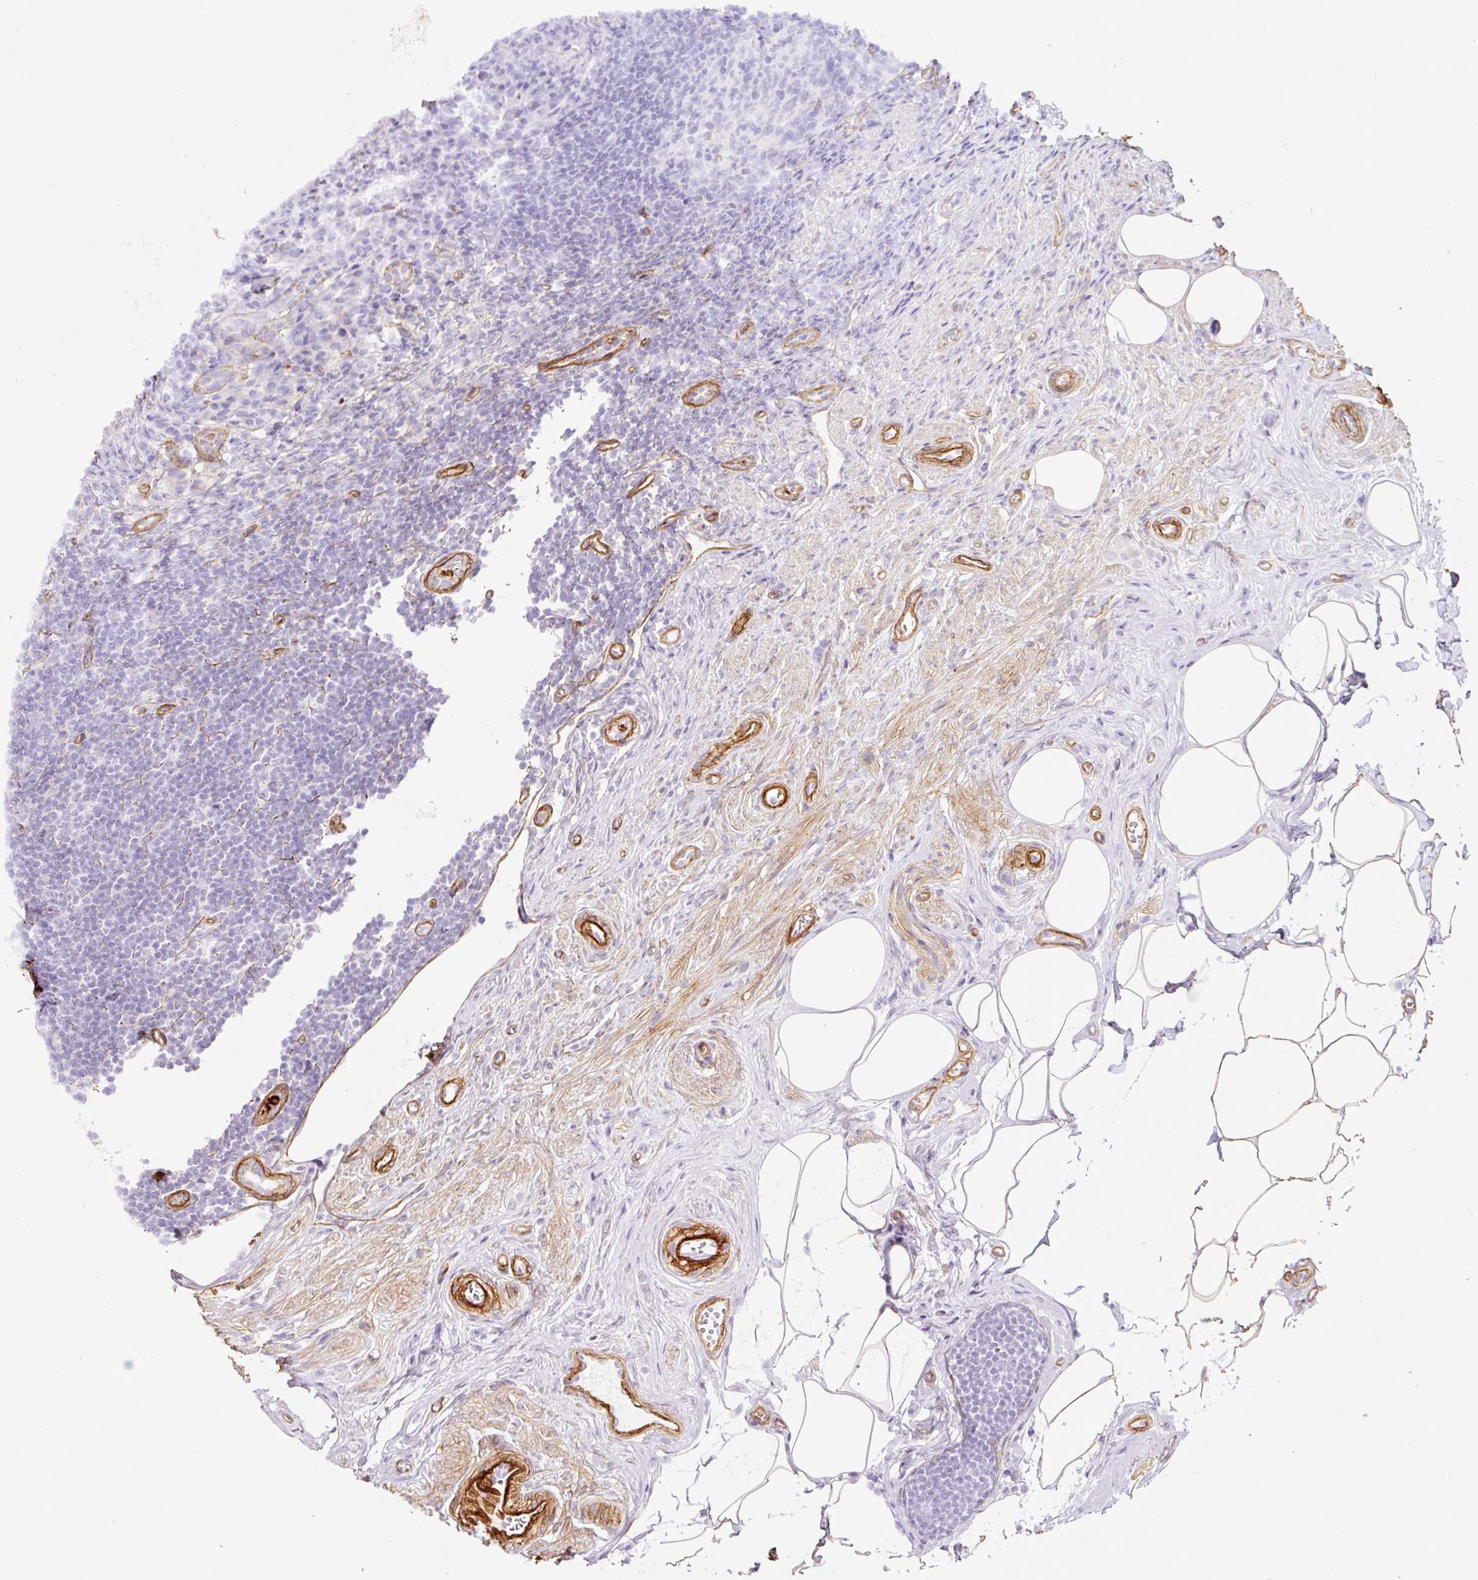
{"staining": {"intensity": "negative", "quantity": "none", "location": "none"}, "tissue": "appendix", "cell_type": "Glandular cells", "image_type": "normal", "snomed": [{"axis": "morphology", "description": "Normal tissue, NOS"}, {"axis": "topography", "description": "Appendix"}], "caption": "Glandular cells show no significant staining in unremarkable appendix. (DAB (3,3'-diaminobenzidine) immunohistochemistry (IHC) visualized using brightfield microscopy, high magnification).", "gene": "LOXL4", "patient": {"sex": "female", "age": 56}}